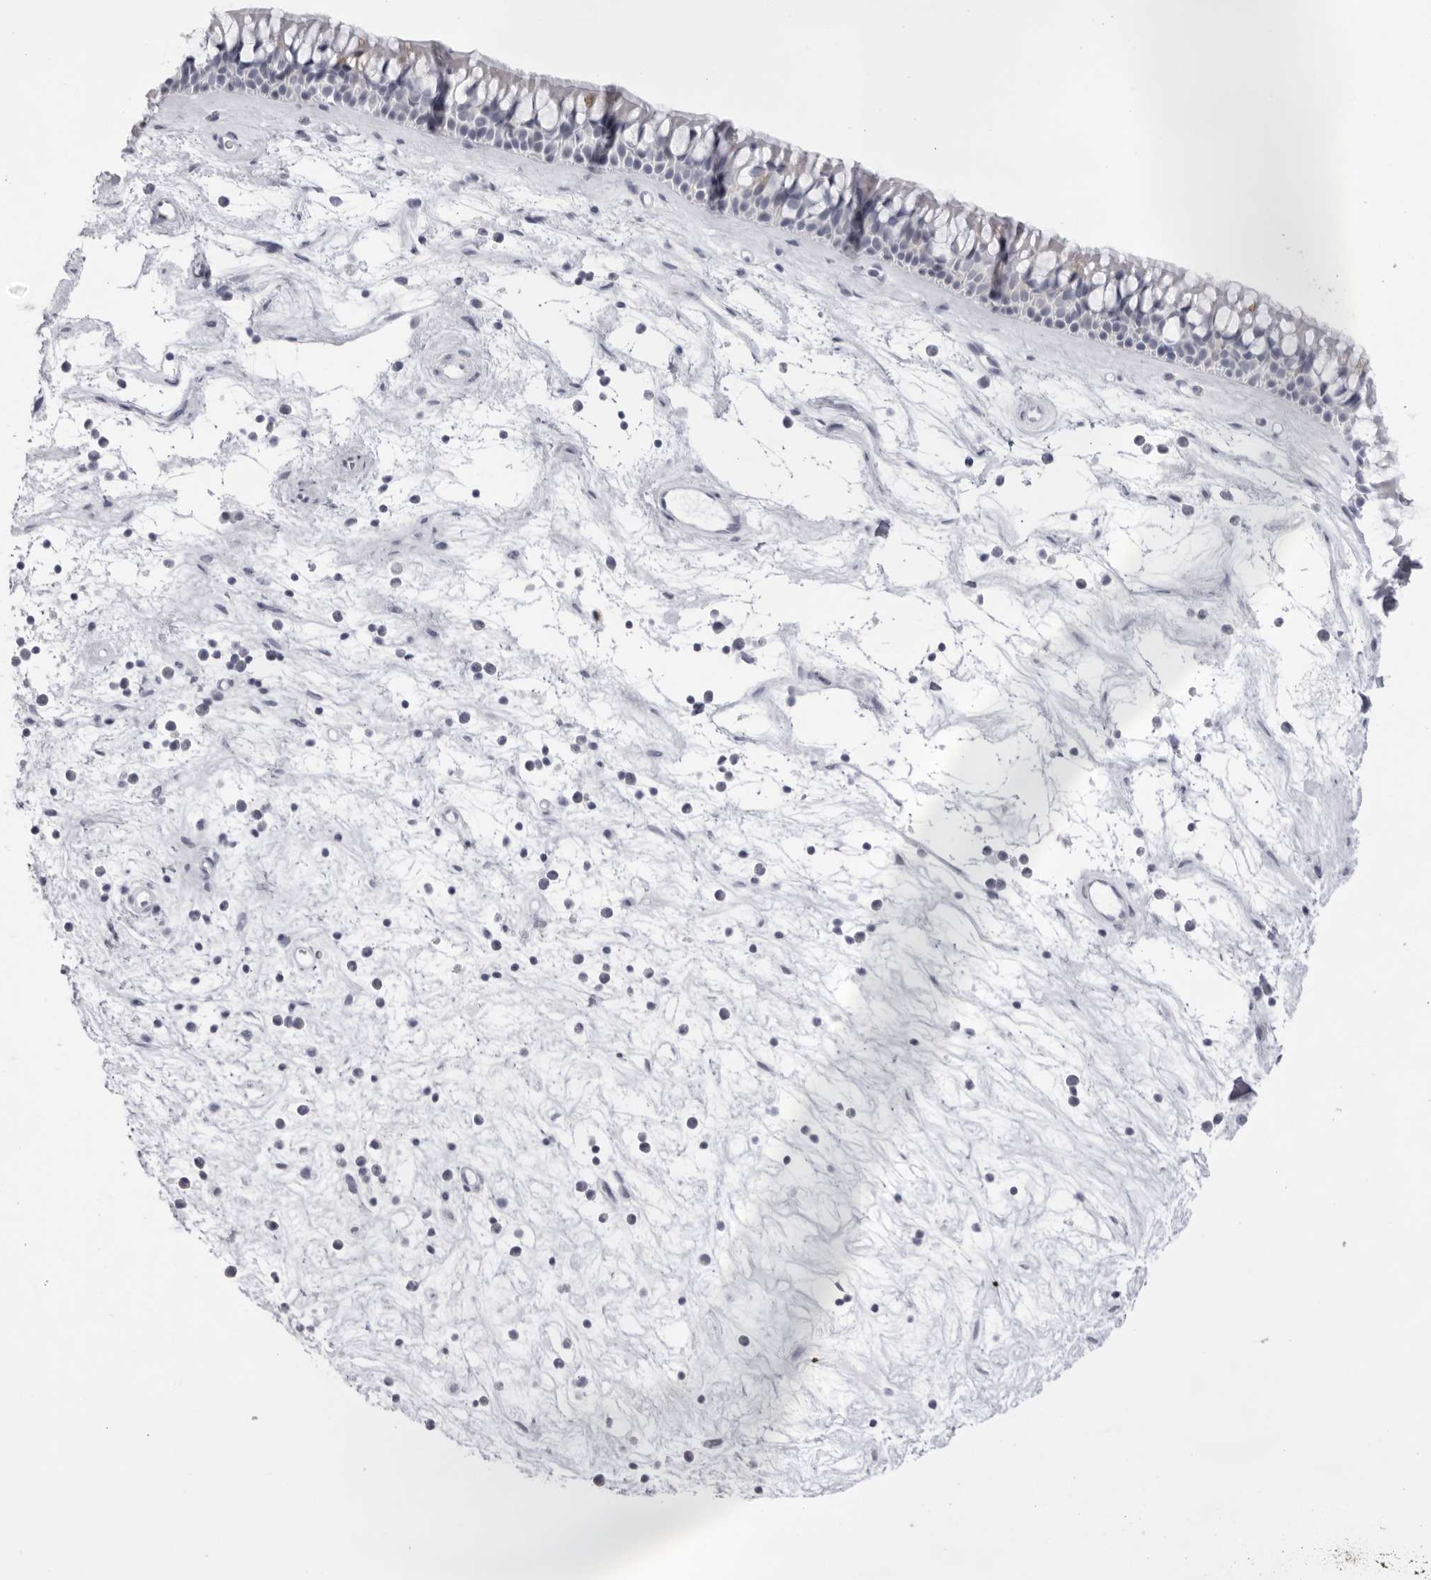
{"staining": {"intensity": "negative", "quantity": "none", "location": "none"}, "tissue": "nasopharynx", "cell_type": "Respiratory epithelial cells", "image_type": "normal", "snomed": [{"axis": "morphology", "description": "Normal tissue, NOS"}, {"axis": "topography", "description": "Nasopharynx"}], "caption": "Immunohistochemical staining of unremarkable nasopharynx displays no significant staining in respiratory epithelial cells.", "gene": "SPTA1", "patient": {"sex": "male", "age": 64}}